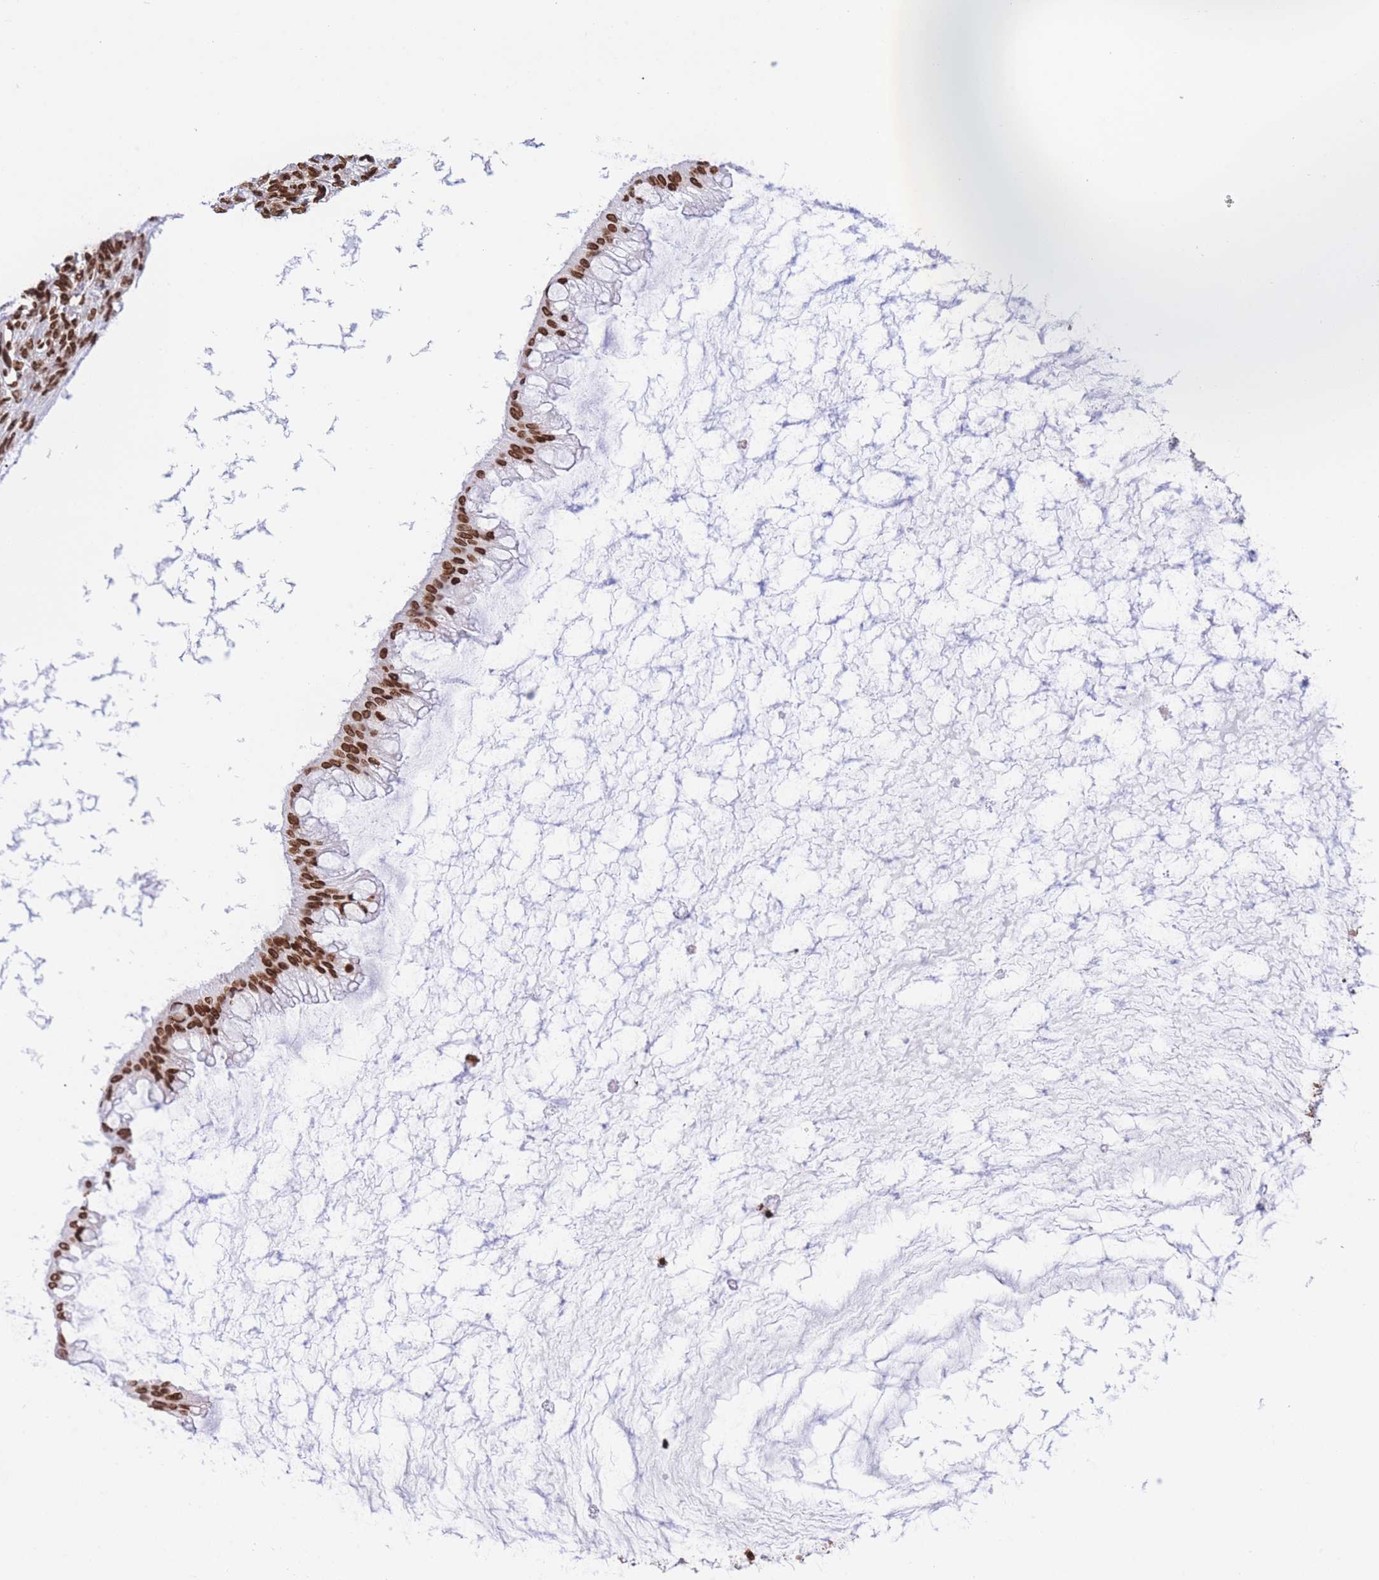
{"staining": {"intensity": "strong", "quantity": ">75%", "location": "nuclear"}, "tissue": "ovarian cancer", "cell_type": "Tumor cells", "image_type": "cancer", "snomed": [{"axis": "morphology", "description": "Cystadenocarcinoma, mucinous, NOS"}, {"axis": "topography", "description": "Ovary"}], "caption": "The micrograph shows a brown stain indicating the presence of a protein in the nuclear of tumor cells in ovarian cancer (mucinous cystadenocarcinoma).", "gene": "H2BC11", "patient": {"sex": "female", "age": 73}}